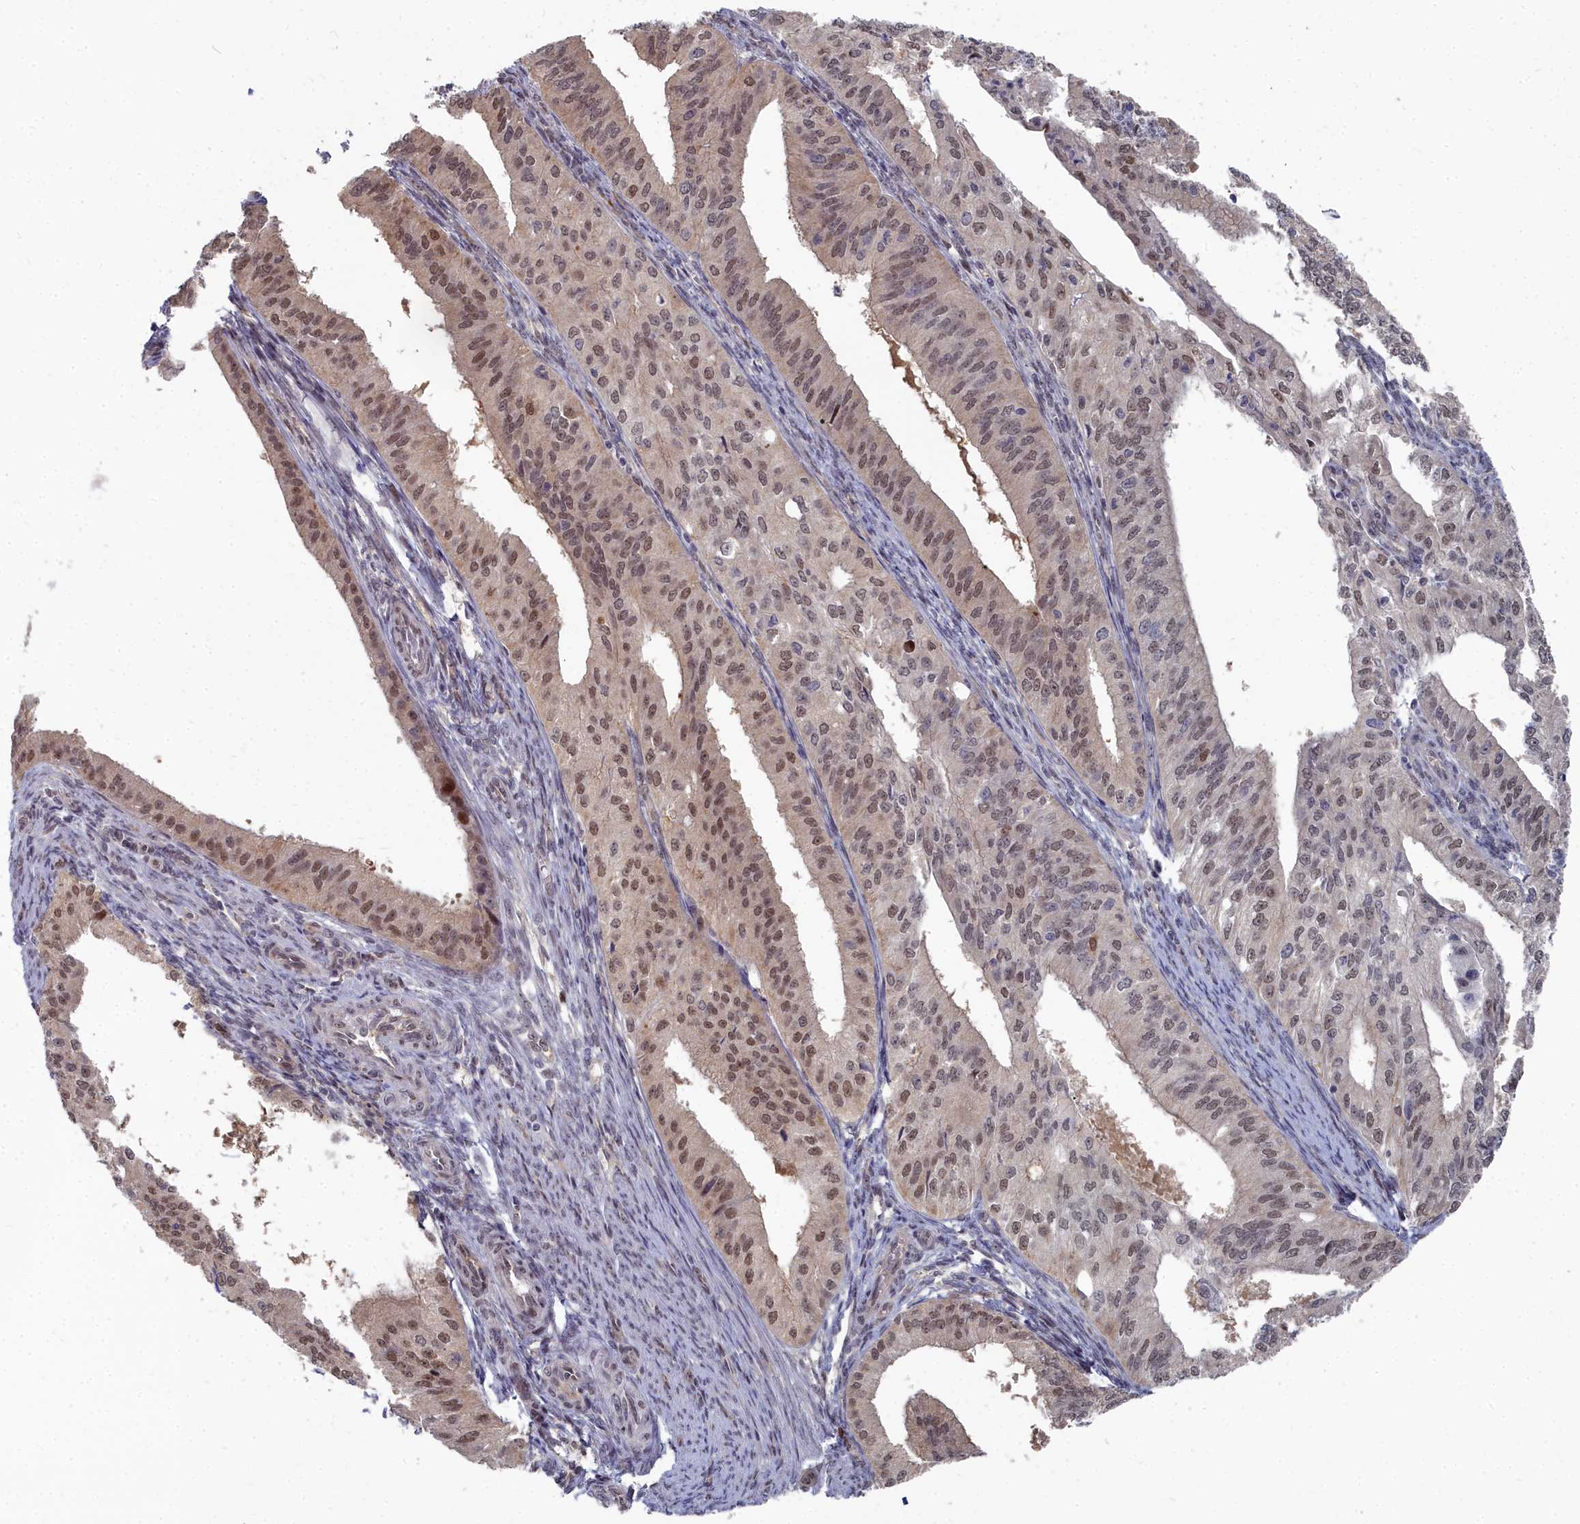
{"staining": {"intensity": "weak", "quantity": ">75%", "location": "nuclear"}, "tissue": "endometrial cancer", "cell_type": "Tumor cells", "image_type": "cancer", "snomed": [{"axis": "morphology", "description": "Adenocarcinoma, NOS"}, {"axis": "topography", "description": "Endometrium"}], "caption": "The micrograph displays a brown stain indicating the presence of a protein in the nuclear of tumor cells in adenocarcinoma (endometrial).", "gene": "RPS27A", "patient": {"sex": "female", "age": 50}}